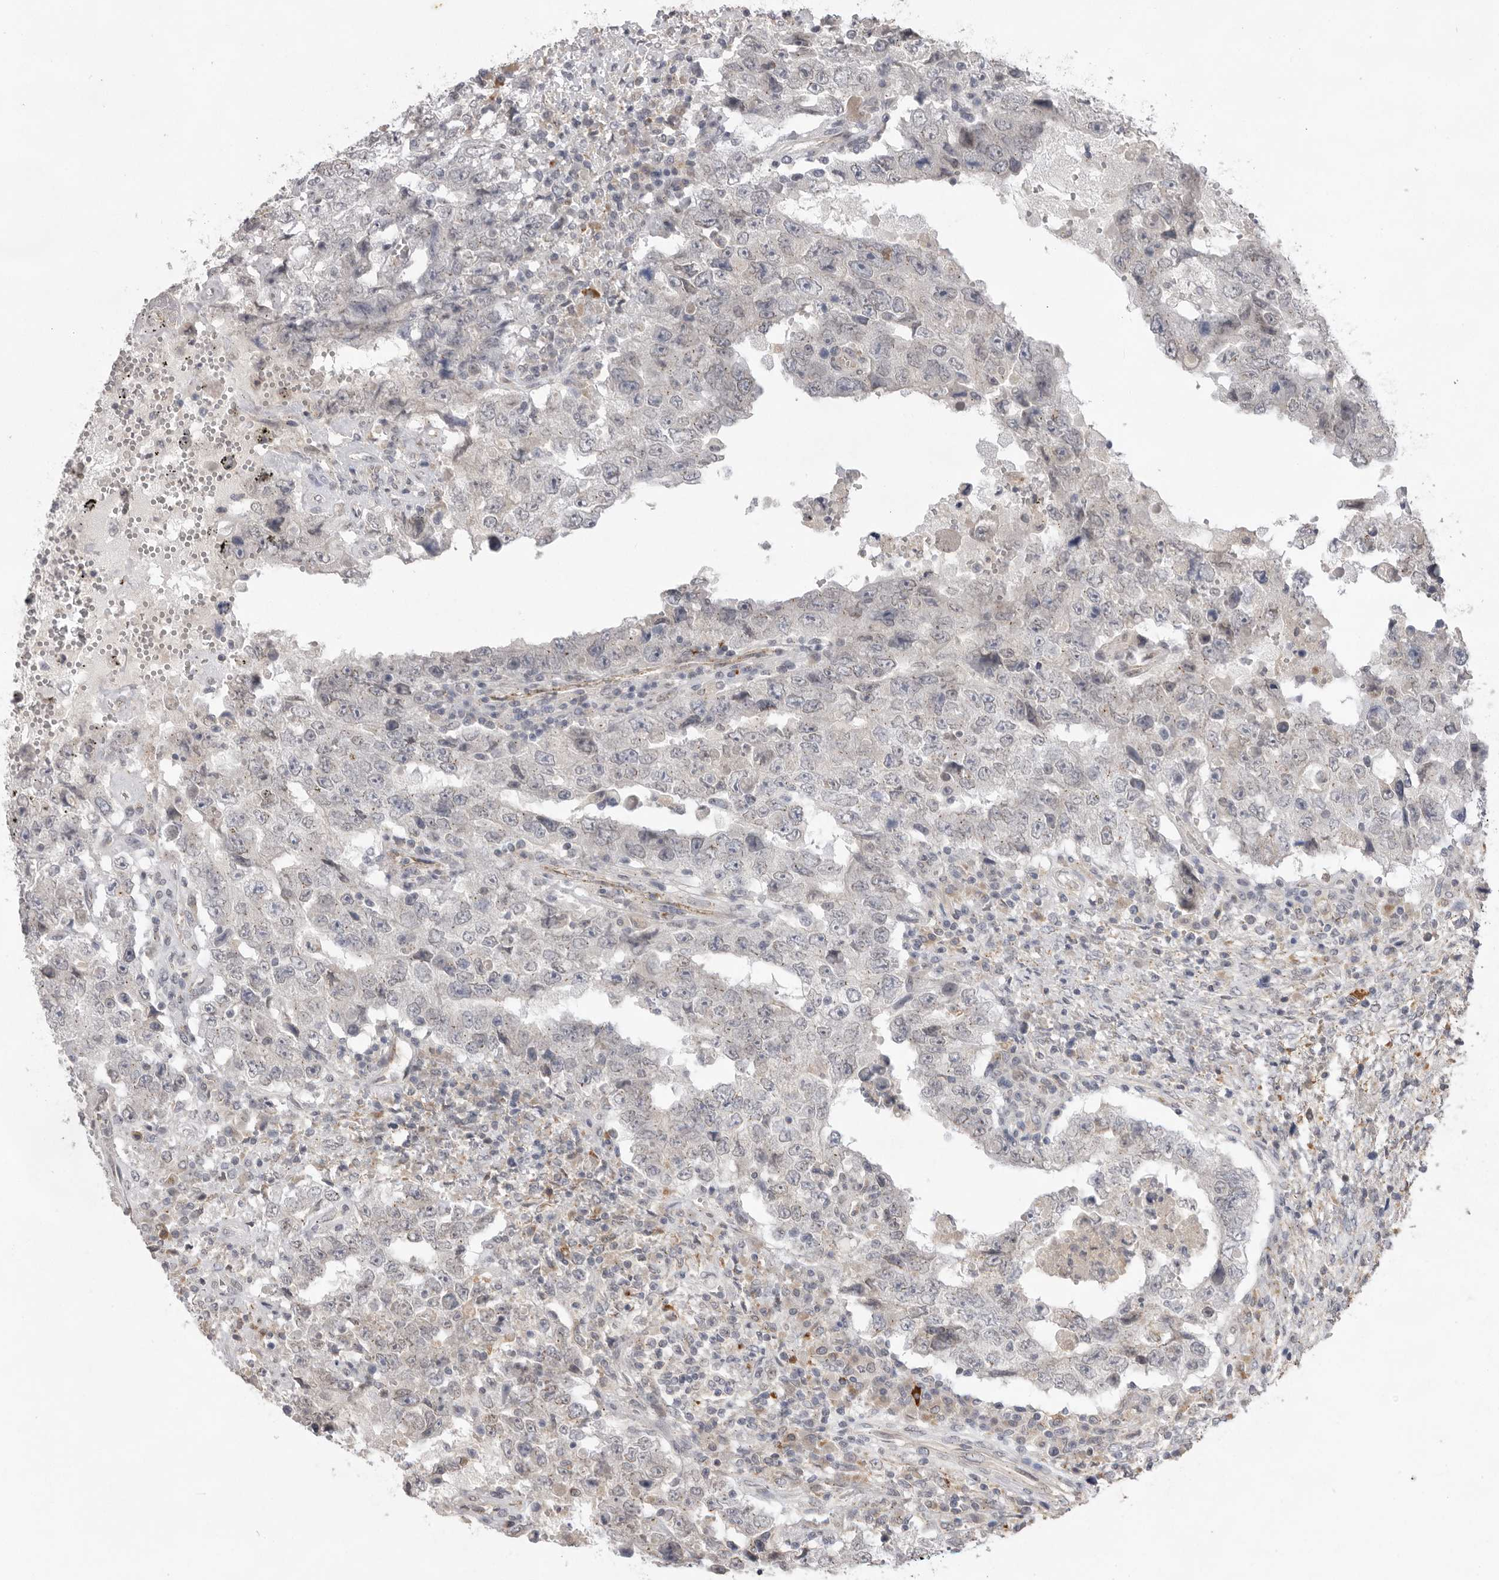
{"staining": {"intensity": "negative", "quantity": "none", "location": "none"}, "tissue": "testis cancer", "cell_type": "Tumor cells", "image_type": "cancer", "snomed": [{"axis": "morphology", "description": "Carcinoma, Embryonal, NOS"}, {"axis": "topography", "description": "Testis"}], "caption": "Tumor cells show no significant expression in testis cancer.", "gene": "TLR3", "patient": {"sex": "male", "age": 26}}